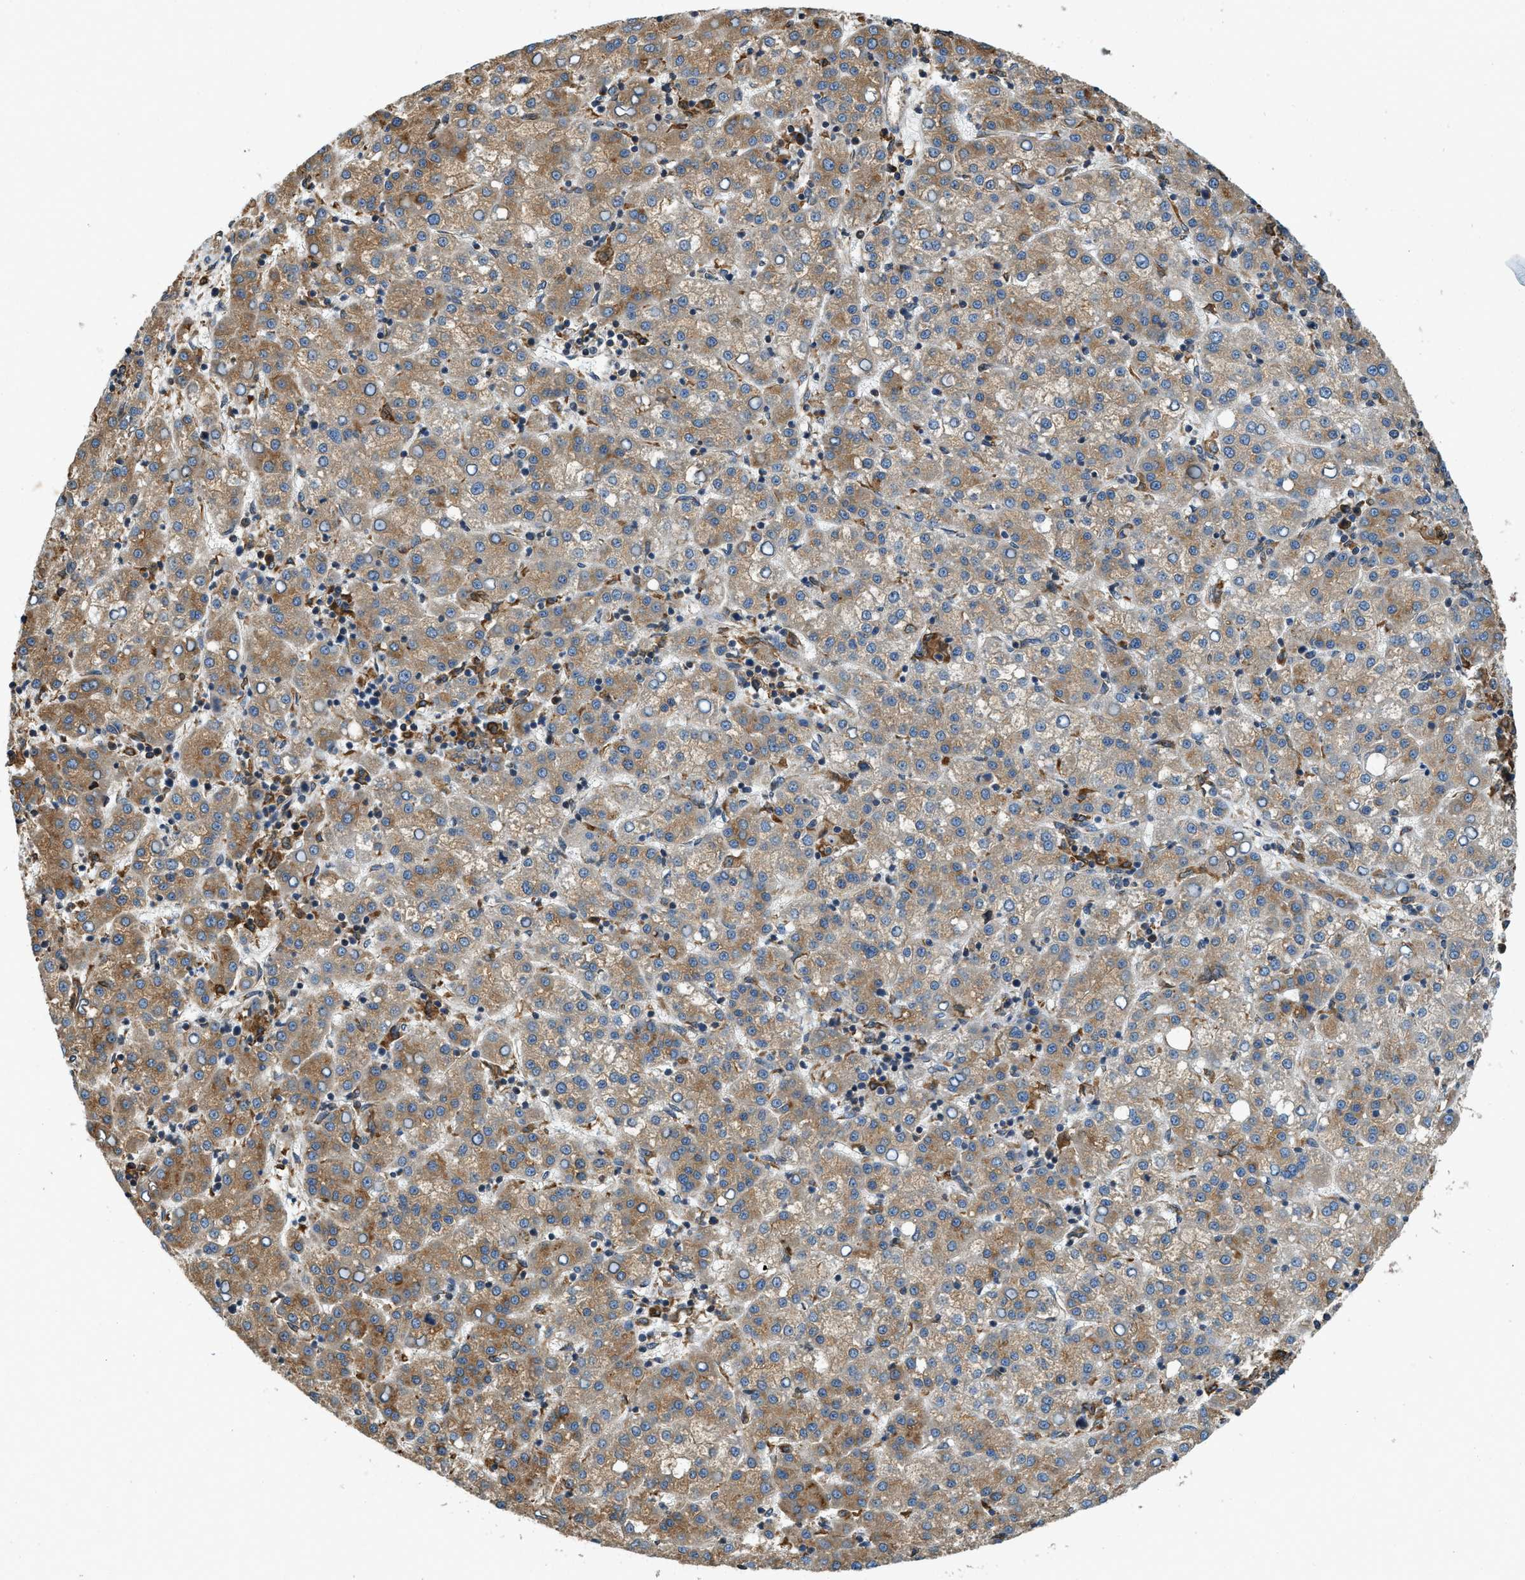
{"staining": {"intensity": "moderate", "quantity": ">75%", "location": "cytoplasmic/membranous"}, "tissue": "liver cancer", "cell_type": "Tumor cells", "image_type": "cancer", "snomed": [{"axis": "morphology", "description": "Carcinoma, Hepatocellular, NOS"}, {"axis": "topography", "description": "Liver"}], "caption": "Protein expression analysis of human hepatocellular carcinoma (liver) reveals moderate cytoplasmic/membranous expression in approximately >75% of tumor cells. (DAB (3,3'-diaminobenzidine) IHC, brown staining for protein, blue staining for nuclei).", "gene": "BCAP31", "patient": {"sex": "female", "age": 58}}